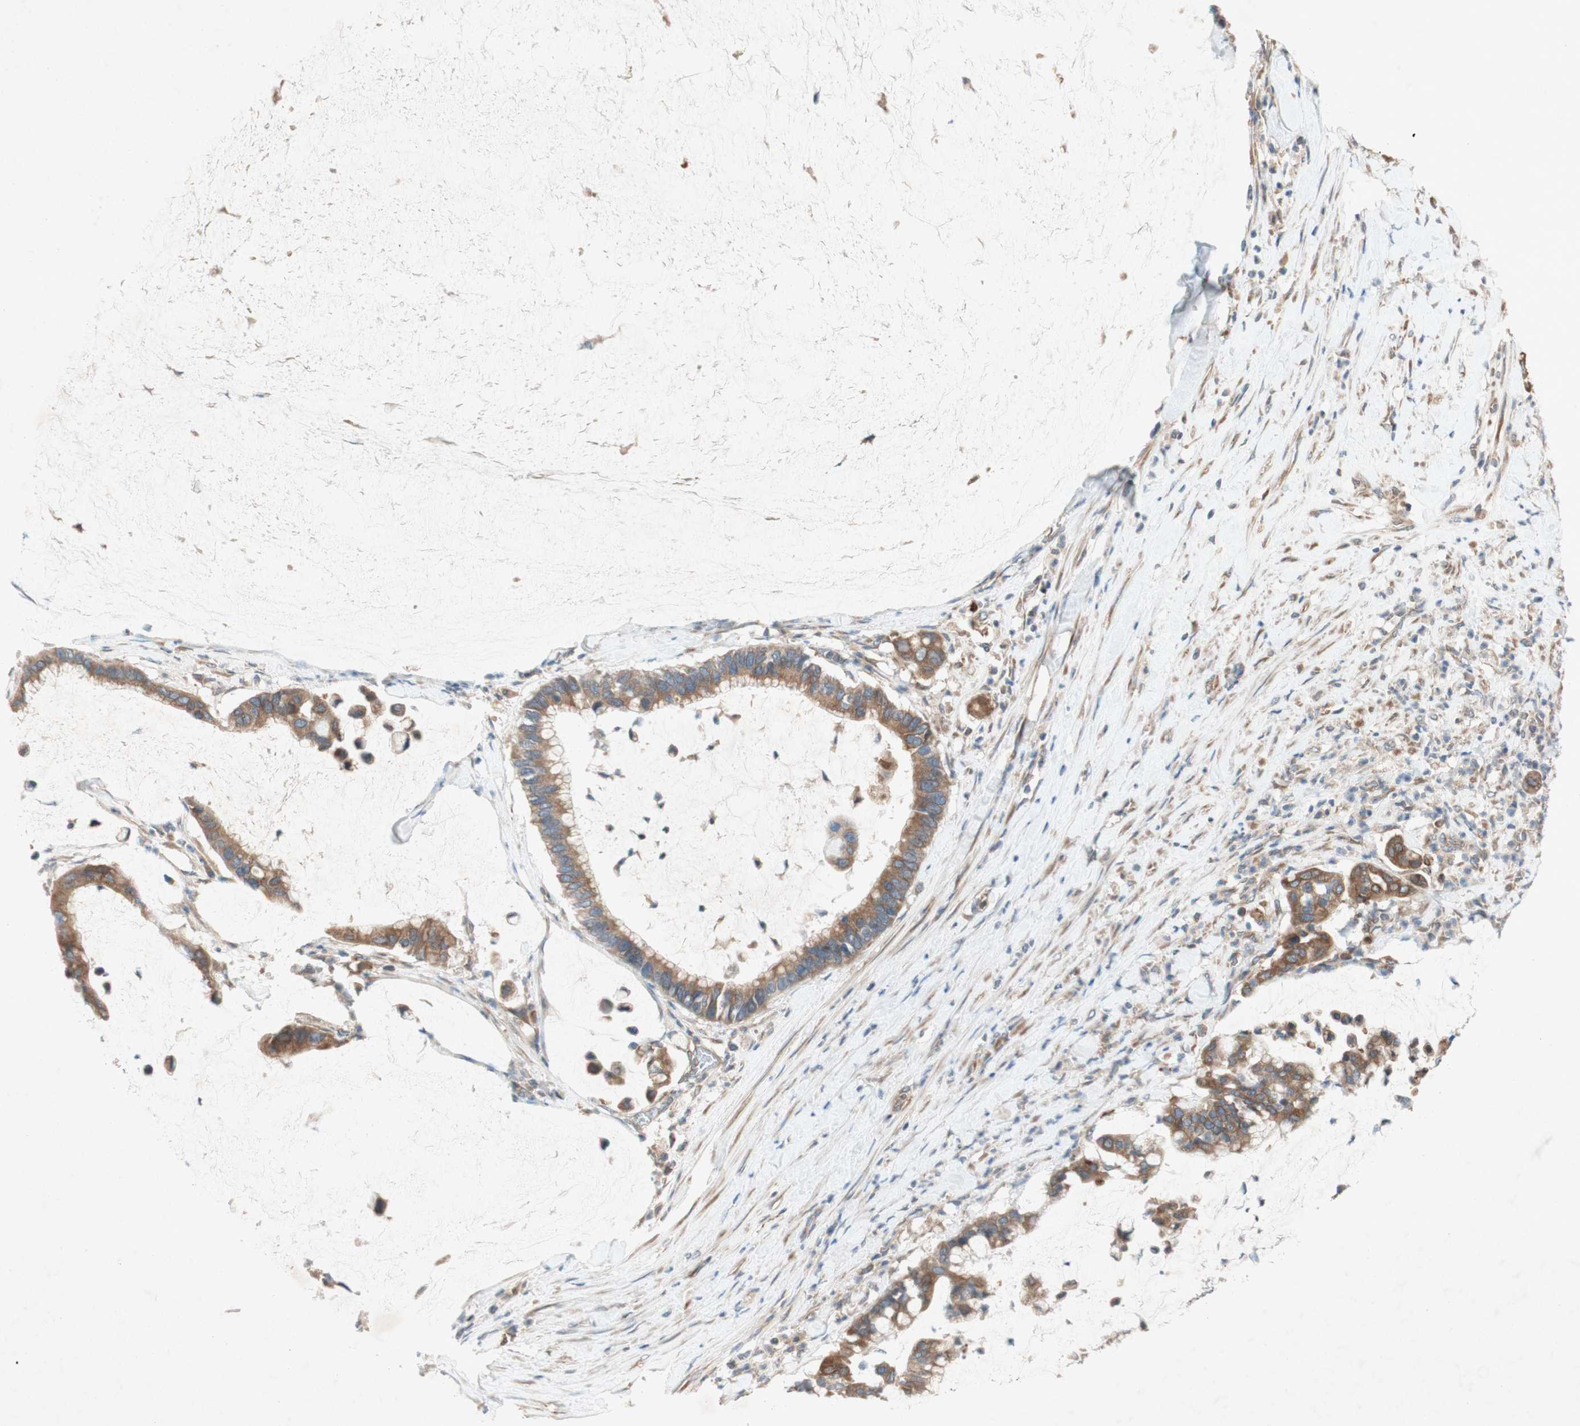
{"staining": {"intensity": "moderate", "quantity": ">75%", "location": "cytoplasmic/membranous"}, "tissue": "pancreatic cancer", "cell_type": "Tumor cells", "image_type": "cancer", "snomed": [{"axis": "morphology", "description": "Adenocarcinoma, NOS"}, {"axis": "topography", "description": "Pancreas"}], "caption": "Protein positivity by immunohistochemistry (IHC) demonstrates moderate cytoplasmic/membranous staining in about >75% of tumor cells in pancreatic cancer (adenocarcinoma). (Brightfield microscopy of DAB IHC at high magnification).", "gene": "SOCS2", "patient": {"sex": "male", "age": 41}}